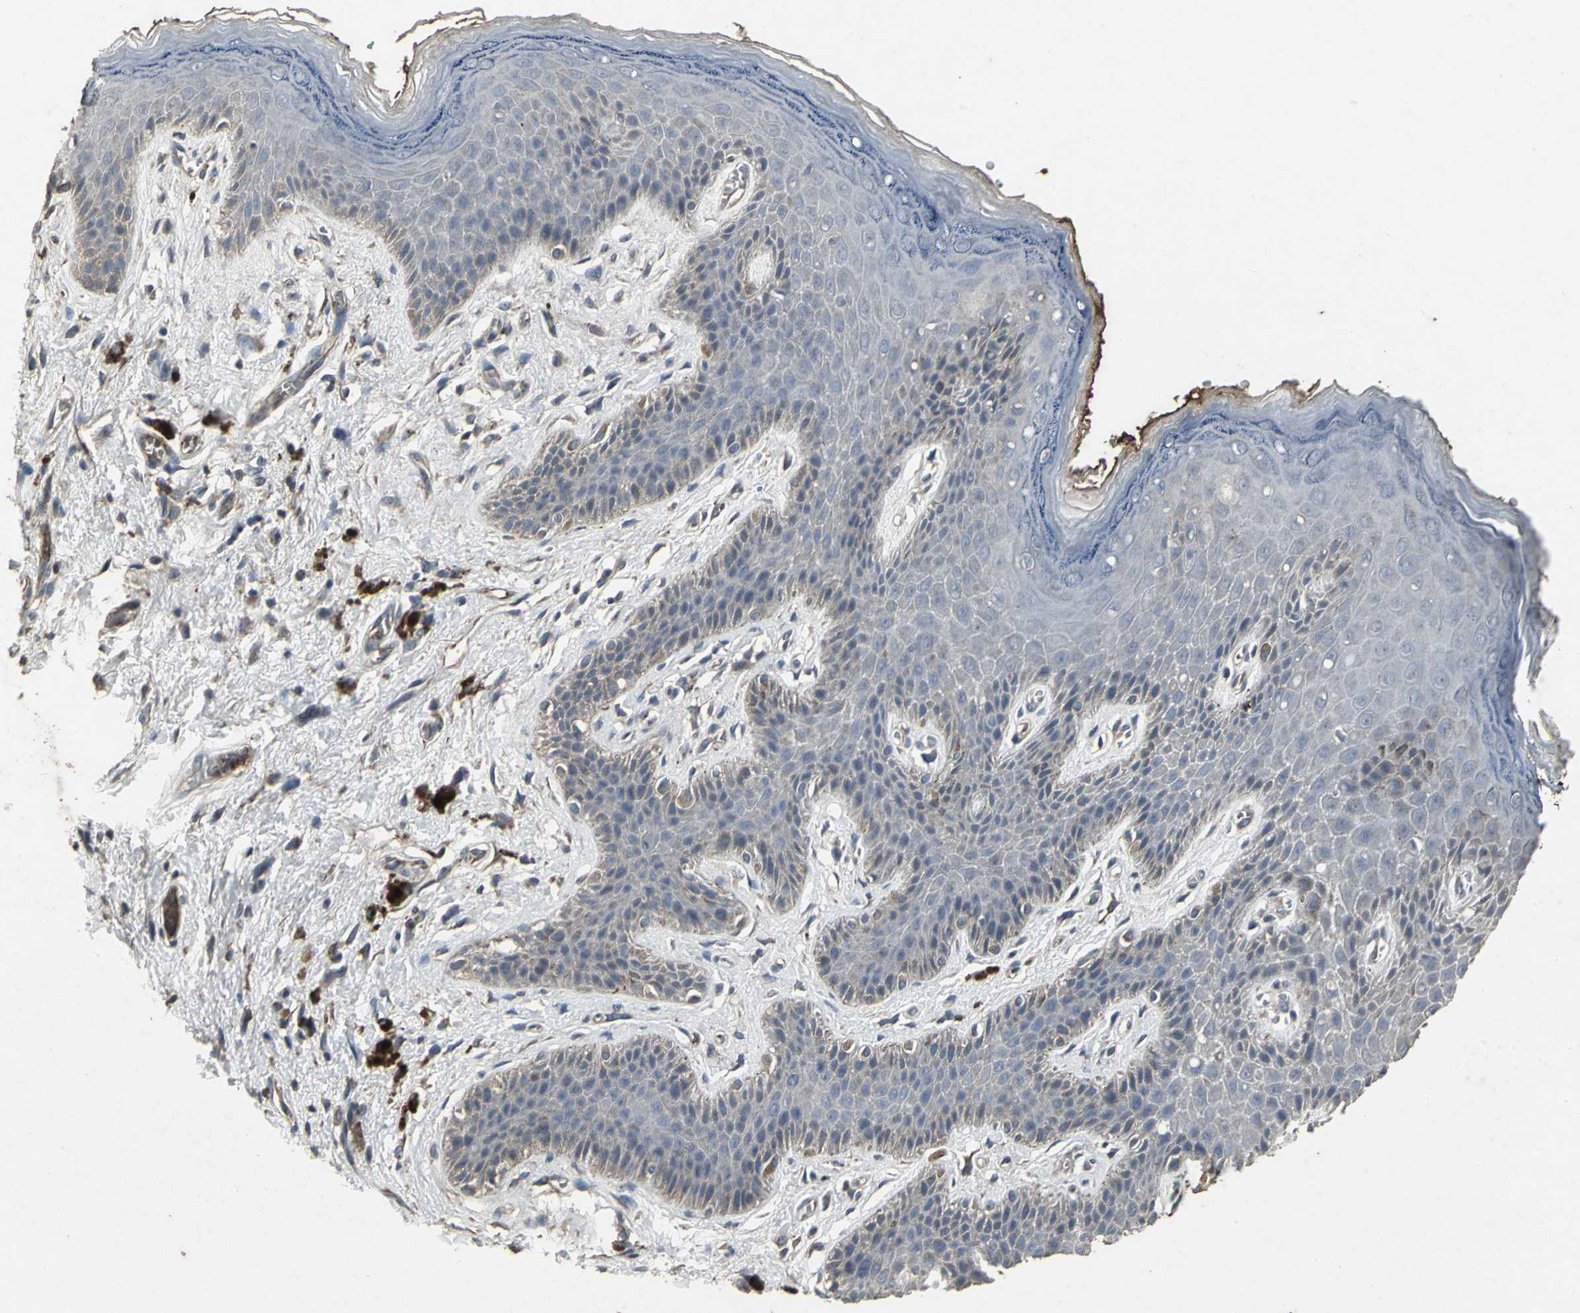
{"staining": {"intensity": "weak", "quantity": "25%-75%", "location": "cytoplasmic/membranous"}, "tissue": "skin", "cell_type": "Epidermal cells", "image_type": "normal", "snomed": [{"axis": "morphology", "description": "Normal tissue, NOS"}, {"axis": "topography", "description": "Anal"}], "caption": "A low amount of weak cytoplasmic/membranous positivity is present in approximately 25%-75% of epidermal cells in unremarkable skin. (DAB (3,3'-diaminobenzidine) IHC with brightfield microscopy, high magnification).", "gene": "CCR9", "patient": {"sex": "female", "age": 46}}